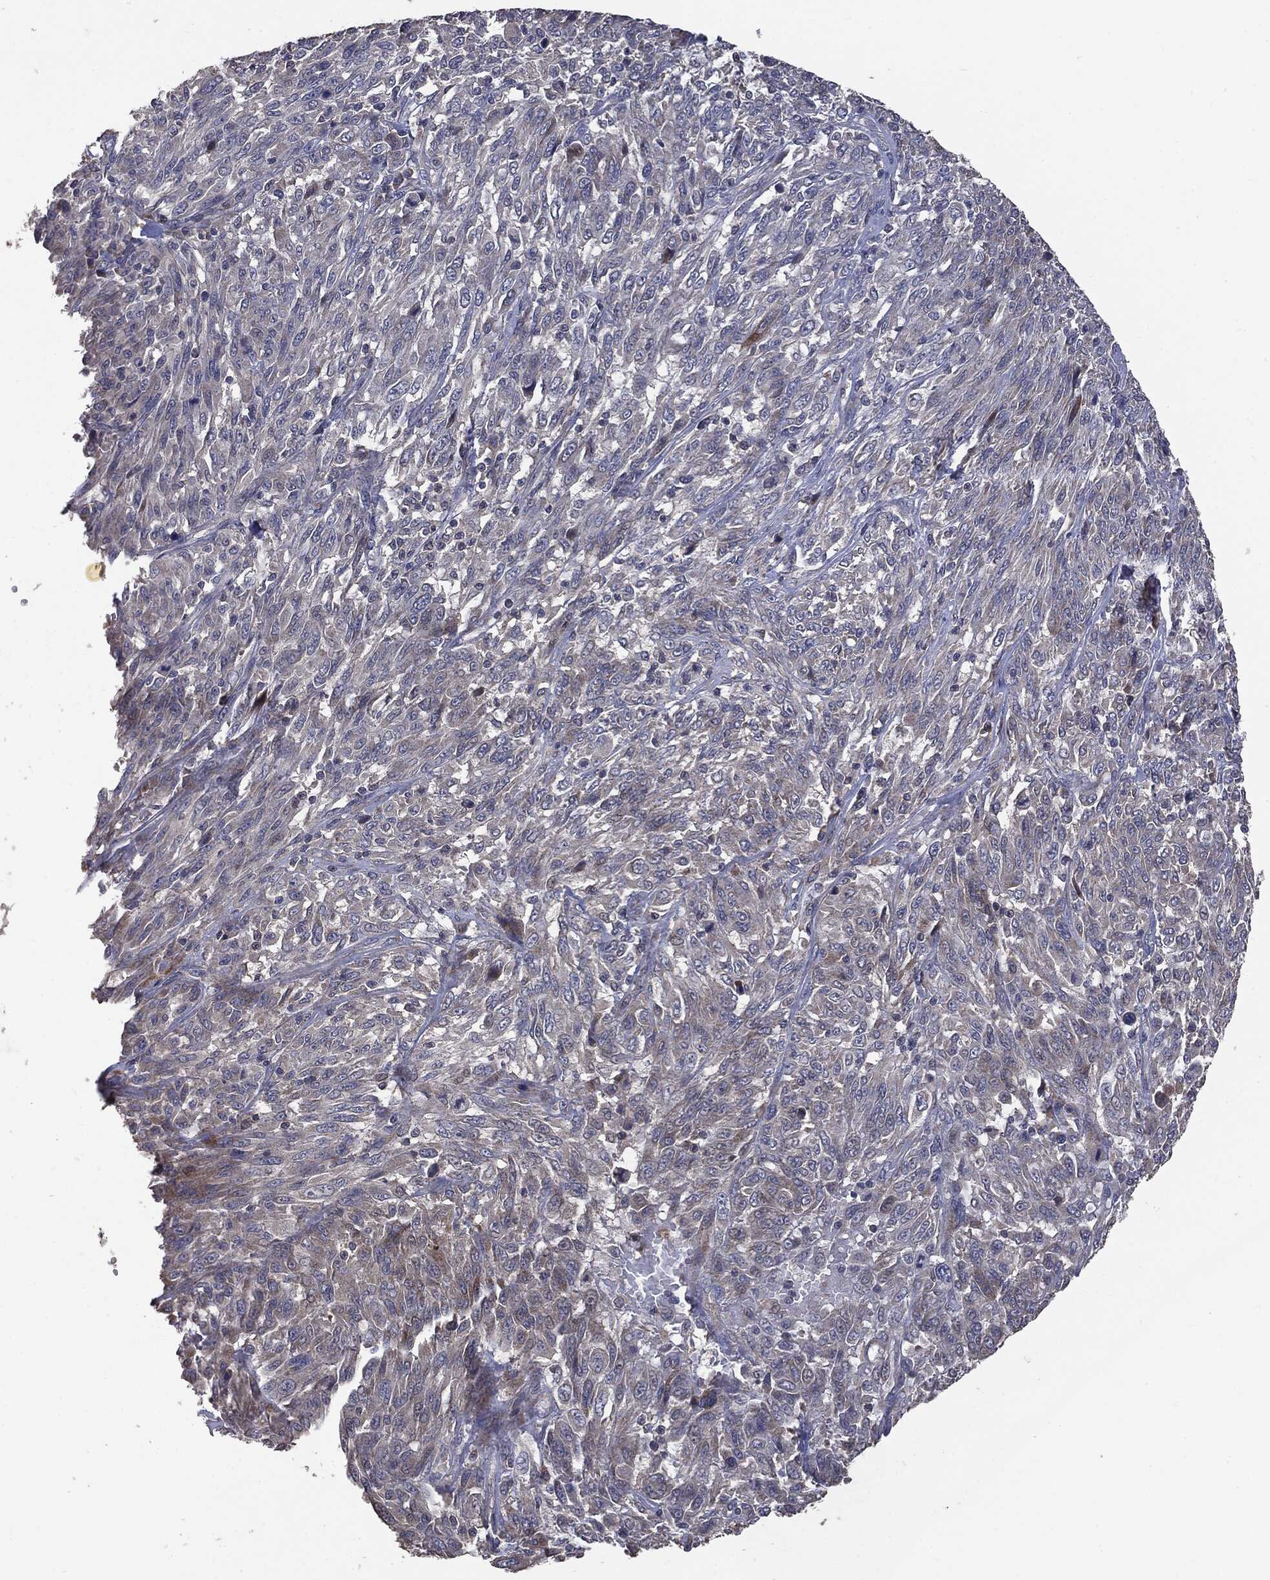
{"staining": {"intensity": "weak", "quantity": "<25%", "location": "cytoplasmic/membranous"}, "tissue": "melanoma", "cell_type": "Tumor cells", "image_type": "cancer", "snomed": [{"axis": "morphology", "description": "Malignant melanoma, NOS"}, {"axis": "topography", "description": "Skin"}], "caption": "Immunohistochemistry (IHC) of human melanoma reveals no positivity in tumor cells.", "gene": "MTOR", "patient": {"sex": "female", "age": 91}}